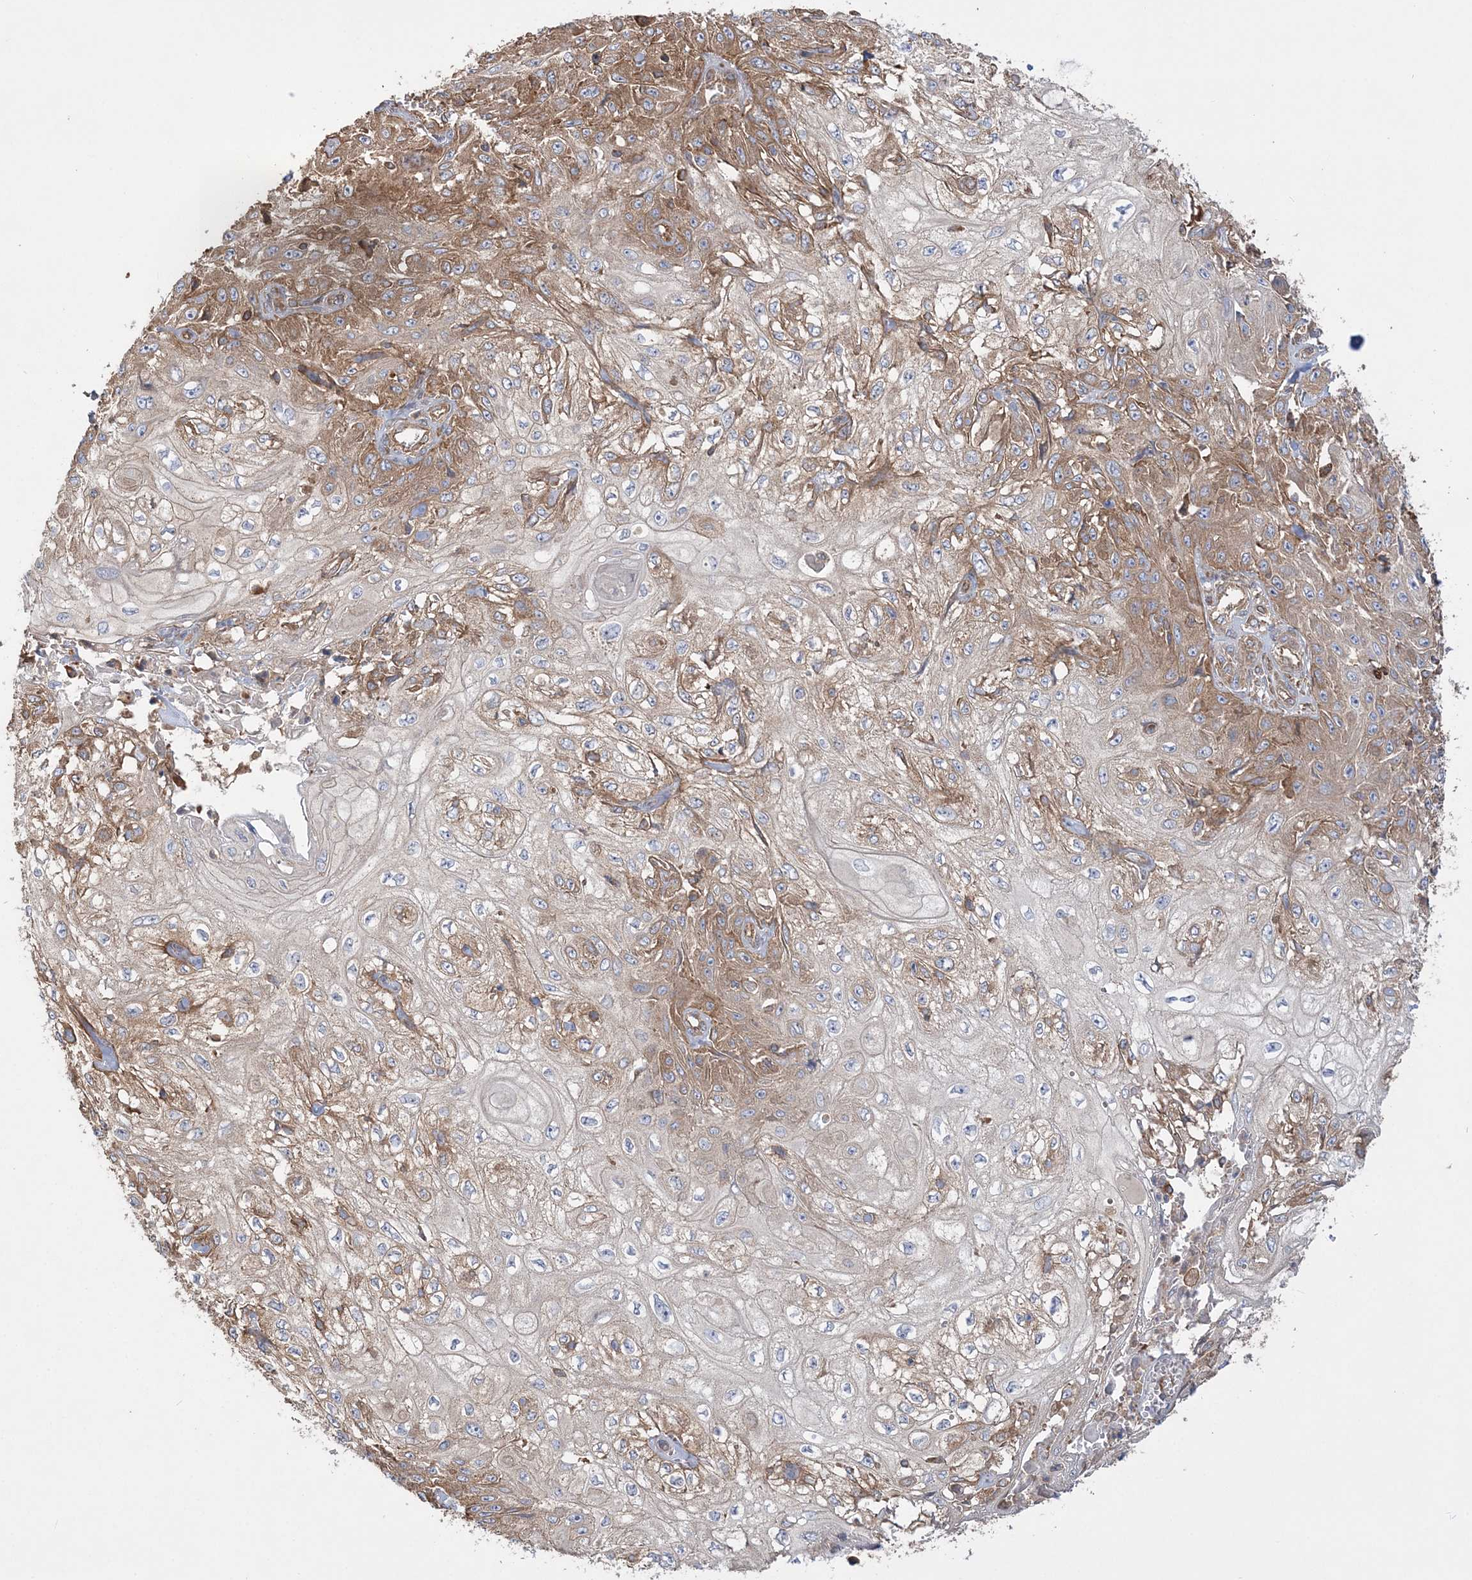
{"staining": {"intensity": "moderate", "quantity": "25%-75%", "location": "cytoplasmic/membranous"}, "tissue": "skin cancer", "cell_type": "Tumor cells", "image_type": "cancer", "snomed": [{"axis": "morphology", "description": "Squamous cell carcinoma, NOS"}, {"axis": "morphology", "description": "Squamous cell carcinoma, metastatic, NOS"}, {"axis": "topography", "description": "Skin"}, {"axis": "topography", "description": "Lymph node"}], "caption": "A histopathology image of skin squamous cell carcinoma stained for a protein exhibits moderate cytoplasmic/membranous brown staining in tumor cells. The protein is stained brown, and the nuclei are stained in blue (DAB IHC with brightfield microscopy, high magnification).", "gene": "TBC1D5", "patient": {"sex": "male", "age": 75}}